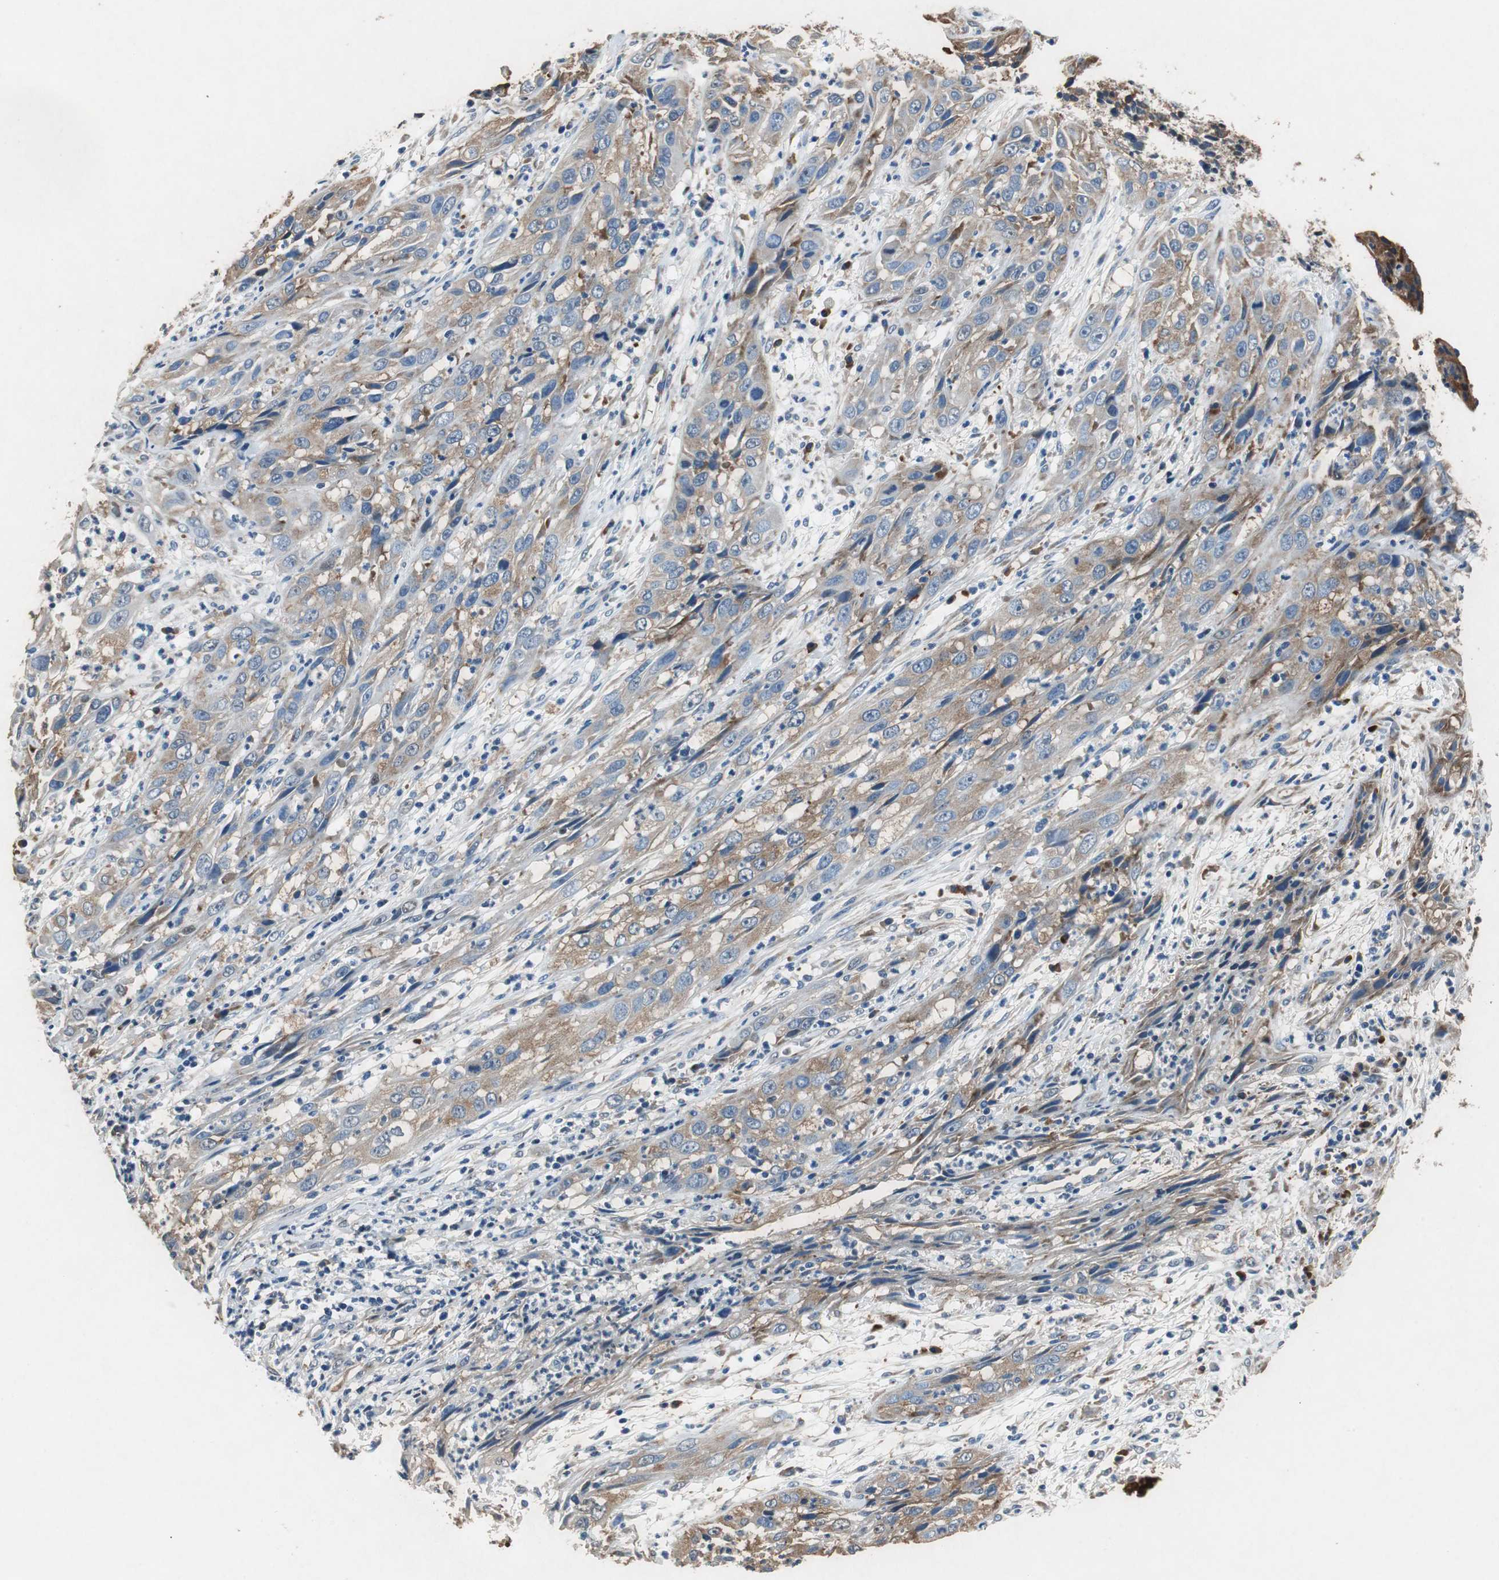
{"staining": {"intensity": "moderate", "quantity": ">75%", "location": "cytoplasmic/membranous"}, "tissue": "cervical cancer", "cell_type": "Tumor cells", "image_type": "cancer", "snomed": [{"axis": "morphology", "description": "Squamous cell carcinoma, NOS"}, {"axis": "topography", "description": "Cervix"}], "caption": "Protein expression by immunohistochemistry reveals moderate cytoplasmic/membranous positivity in about >75% of tumor cells in cervical cancer (squamous cell carcinoma).", "gene": "RPL35", "patient": {"sex": "female", "age": 32}}